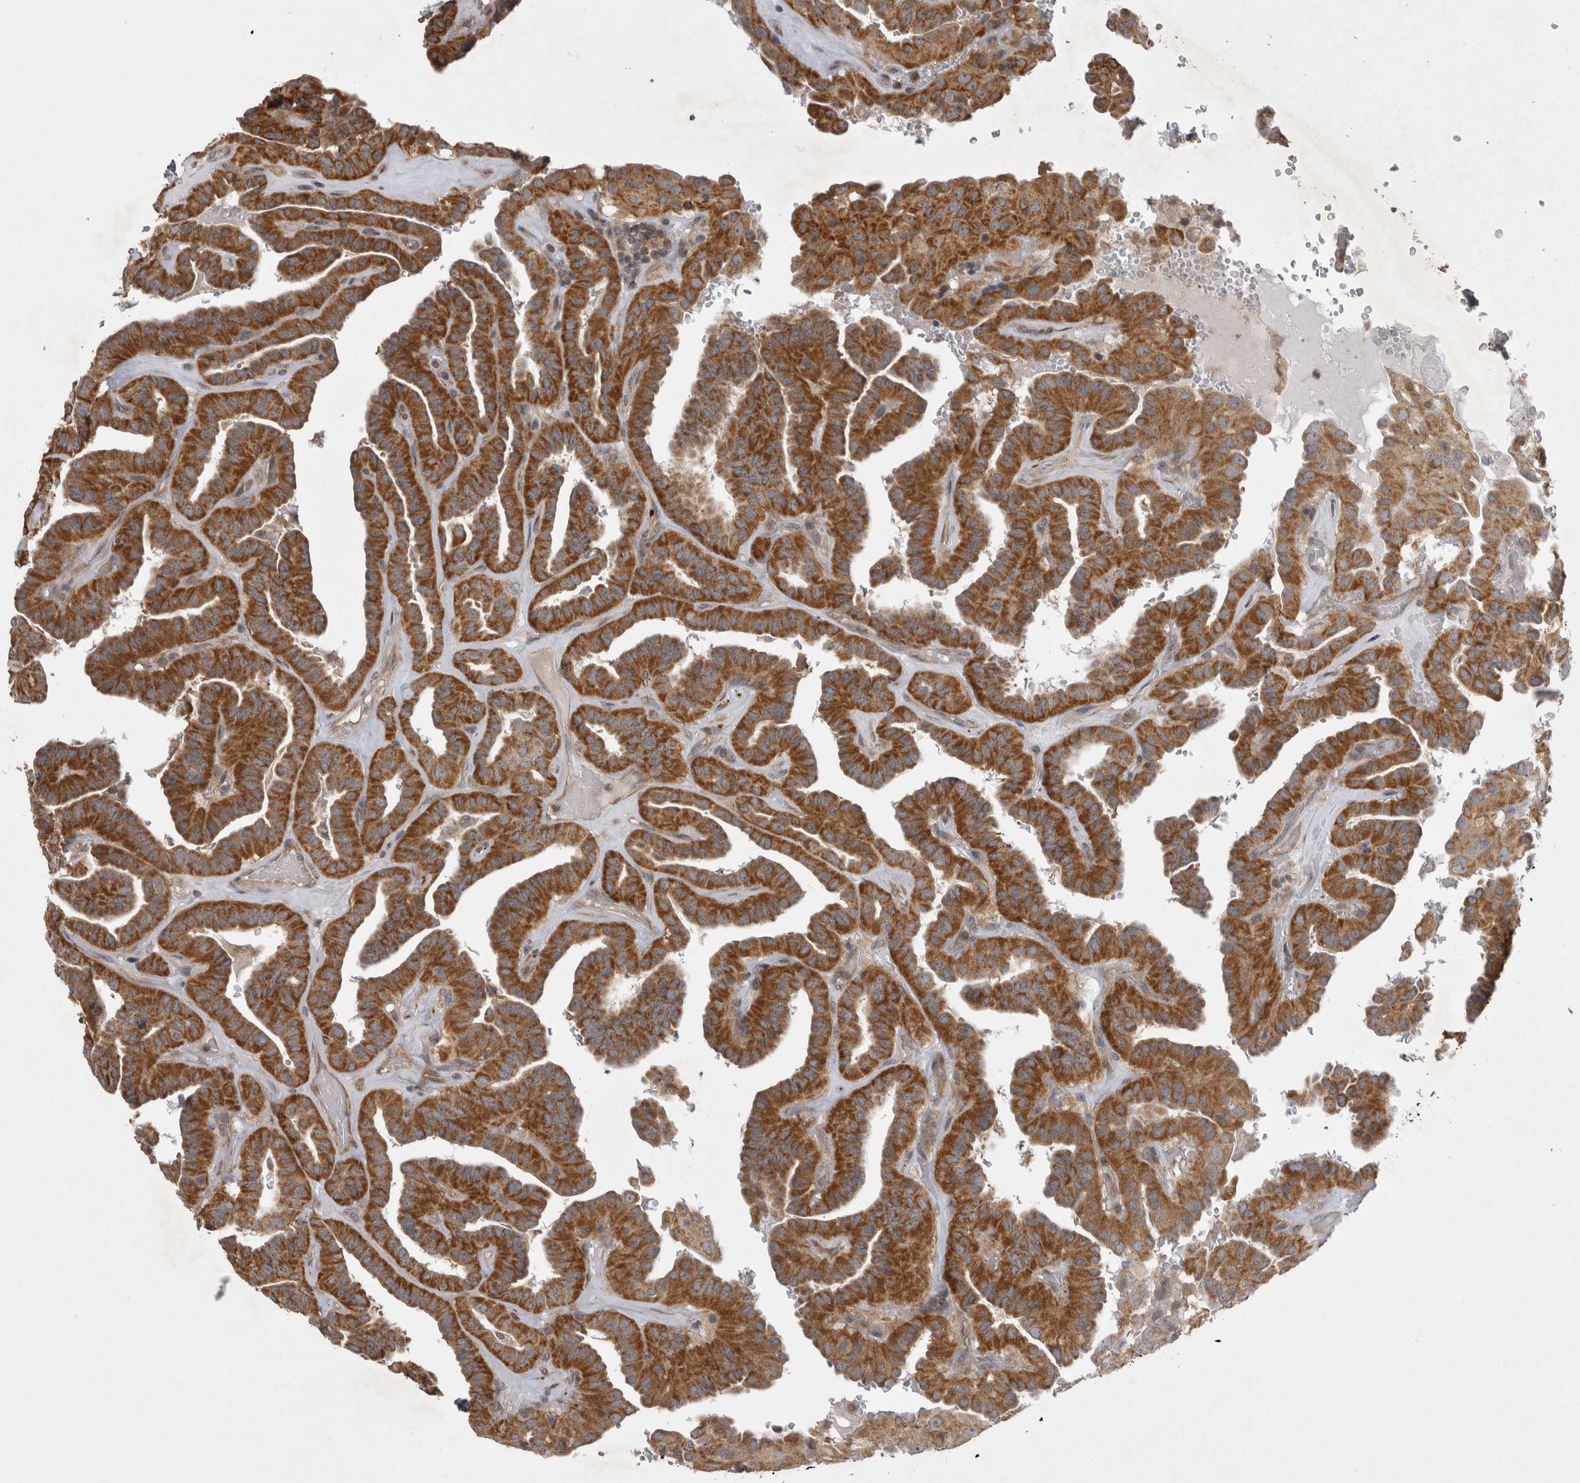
{"staining": {"intensity": "strong", "quantity": "25%-75%", "location": "cytoplasmic/membranous"}, "tissue": "thyroid cancer", "cell_type": "Tumor cells", "image_type": "cancer", "snomed": [{"axis": "morphology", "description": "Papillary adenocarcinoma, NOS"}, {"axis": "topography", "description": "Thyroid gland"}], "caption": "Thyroid cancer tissue shows strong cytoplasmic/membranous positivity in approximately 25%-75% of tumor cells, visualized by immunohistochemistry.", "gene": "TSPOAP1", "patient": {"sex": "male", "age": 77}}